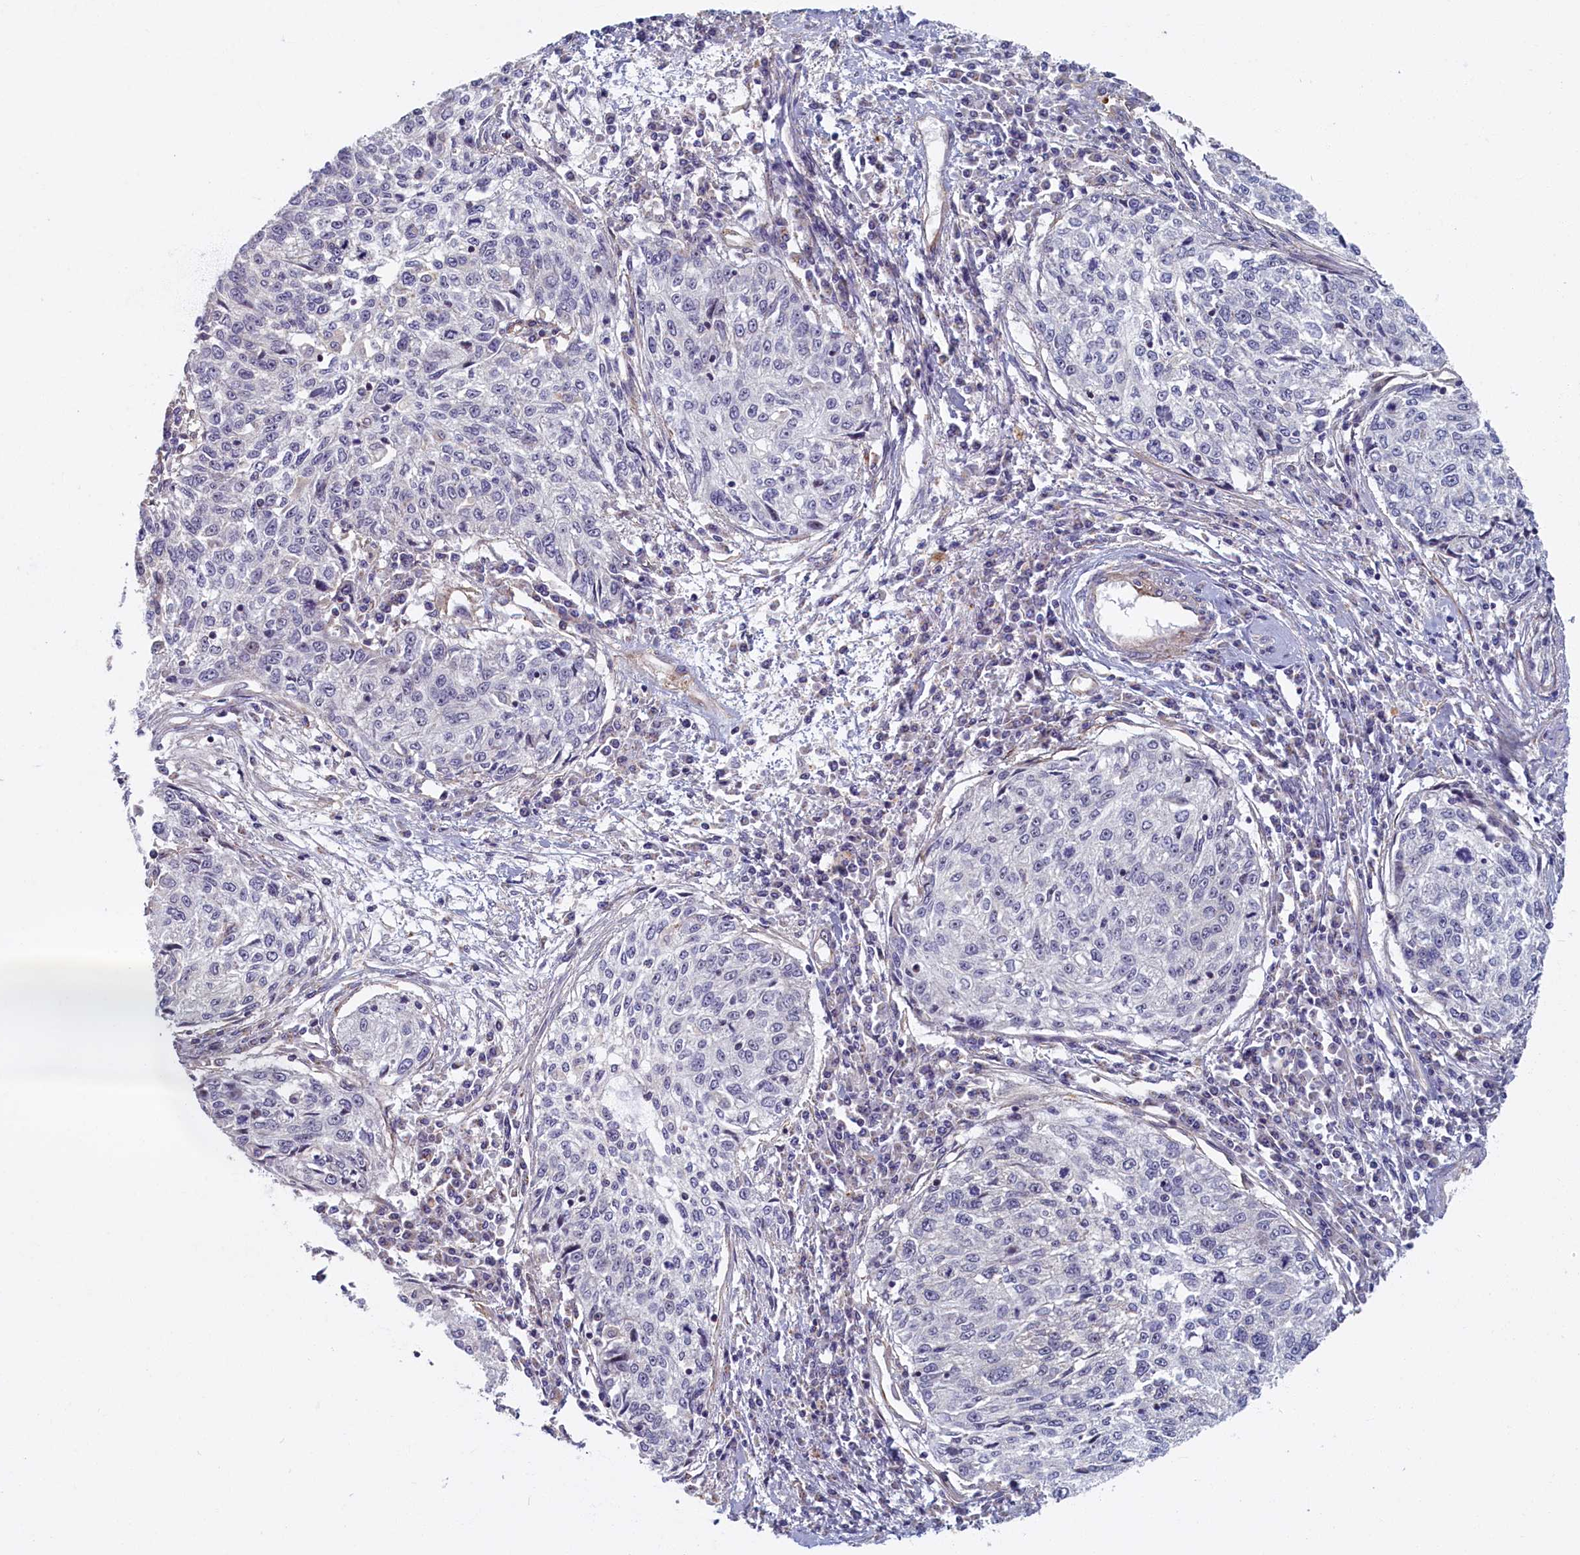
{"staining": {"intensity": "negative", "quantity": "none", "location": "none"}, "tissue": "cervical cancer", "cell_type": "Tumor cells", "image_type": "cancer", "snomed": [{"axis": "morphology", "description": "Squamous cell carcinoma, NOS"}, {"axis": "topography", "description": "Cervix"}], "caption": "The photomicrograph displays no significant staining in tumor cells of cervical cancer.", "gene": "TRPM4", "patient": {"sex": "female", "age": 57}}